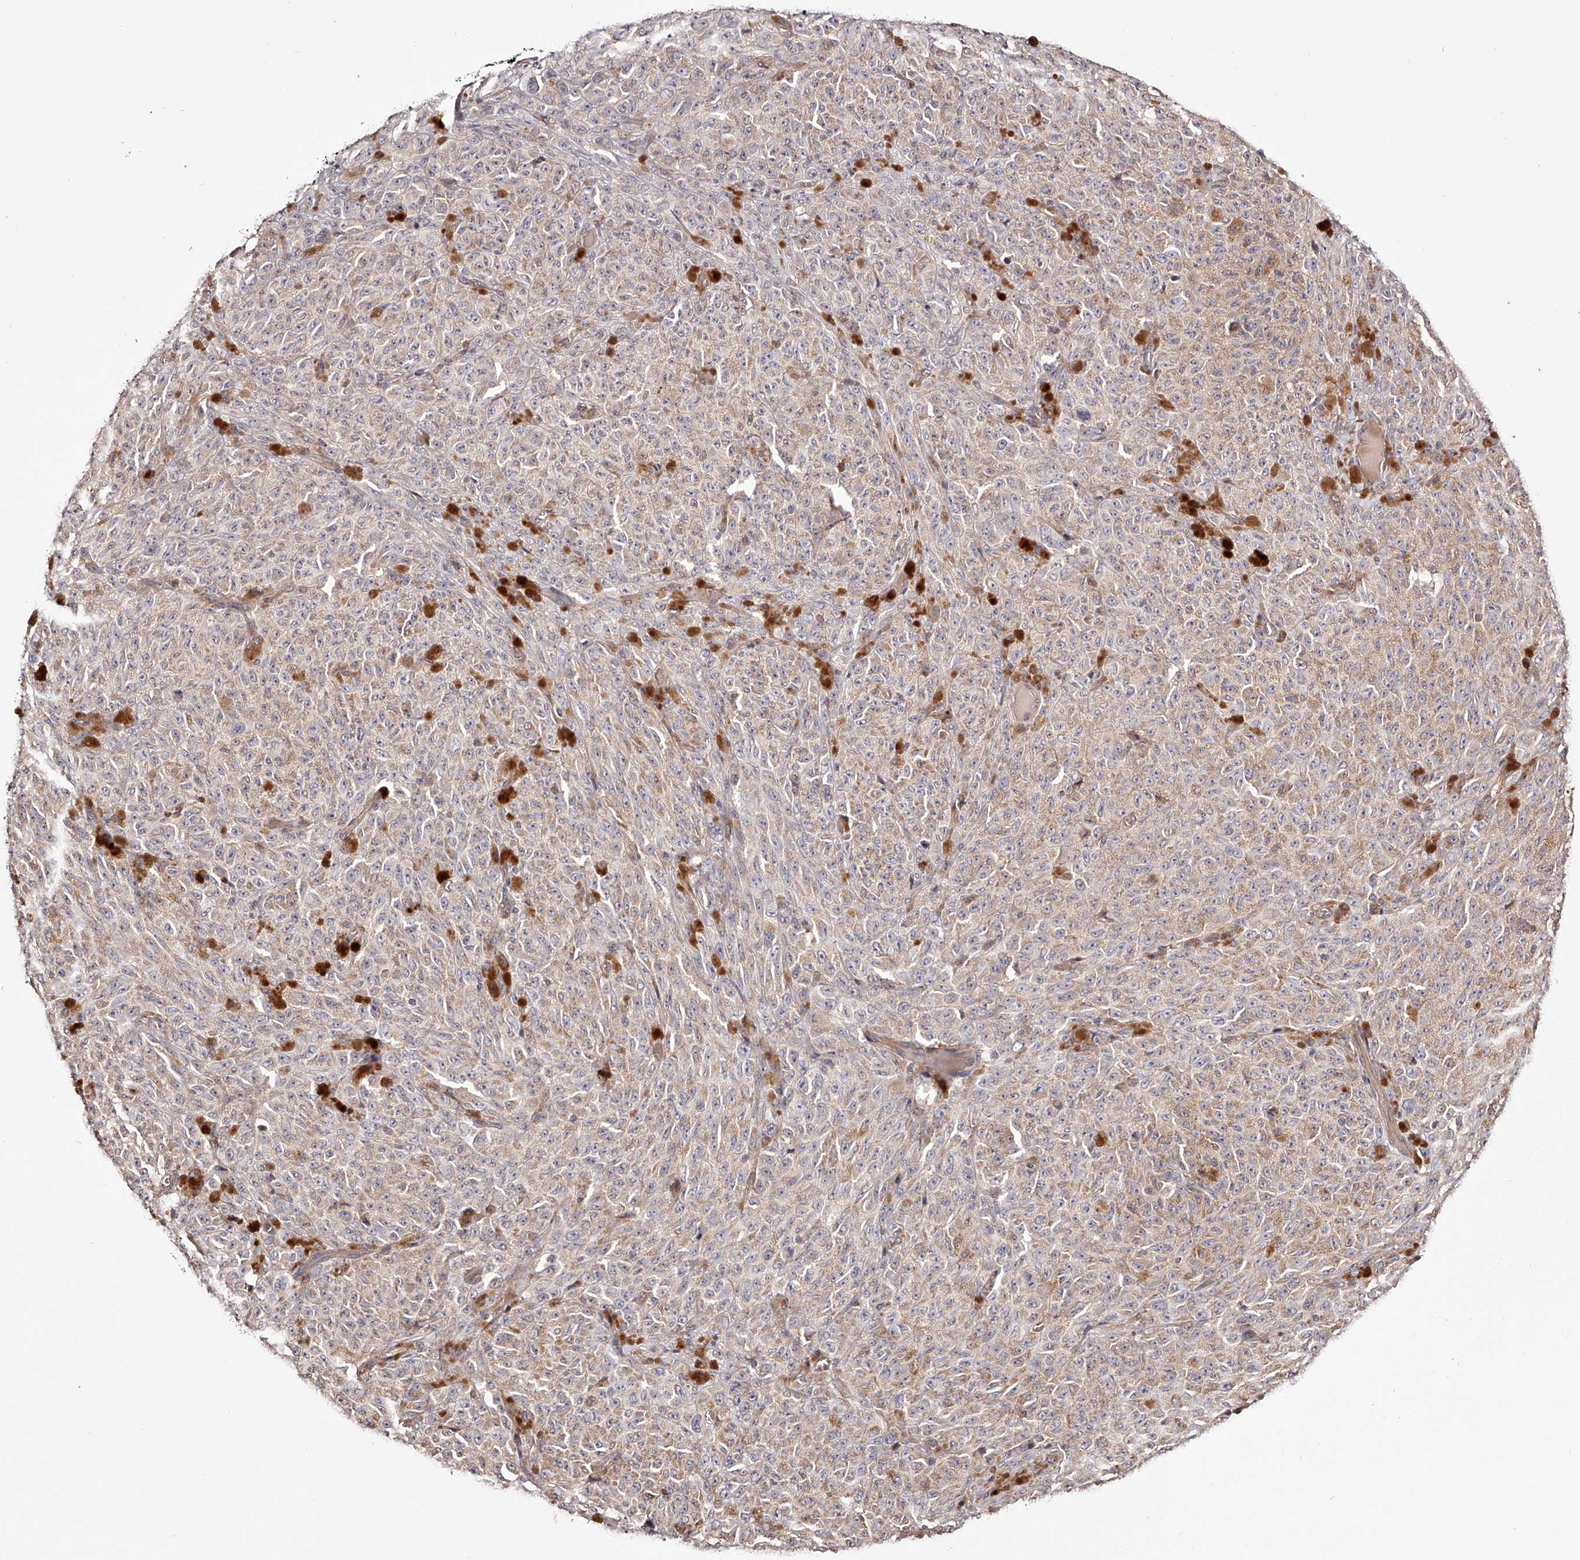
{"staining": {"intensity": "weak", "quantity": ">75%", "location": "cytoplasmic/membranous"}, "tissue": "melanoma", "cell_type": "Tumor cells", "image_type": "cancer", "snomed": [{"axis": "morphology", "description": "Malignant melanoma, NOS"}, {"axis": "topography", "description": "Skin"}], "caption": "A low amount of weak cytoplasmic/membranous positivity is present in about >75% of tumor cells in malignant melanoma tissue. (DAB = brown stain, brightfield microscopy at high magnification).", "gene": "USP21", "patient": {"sex": "female", "age": 82}}